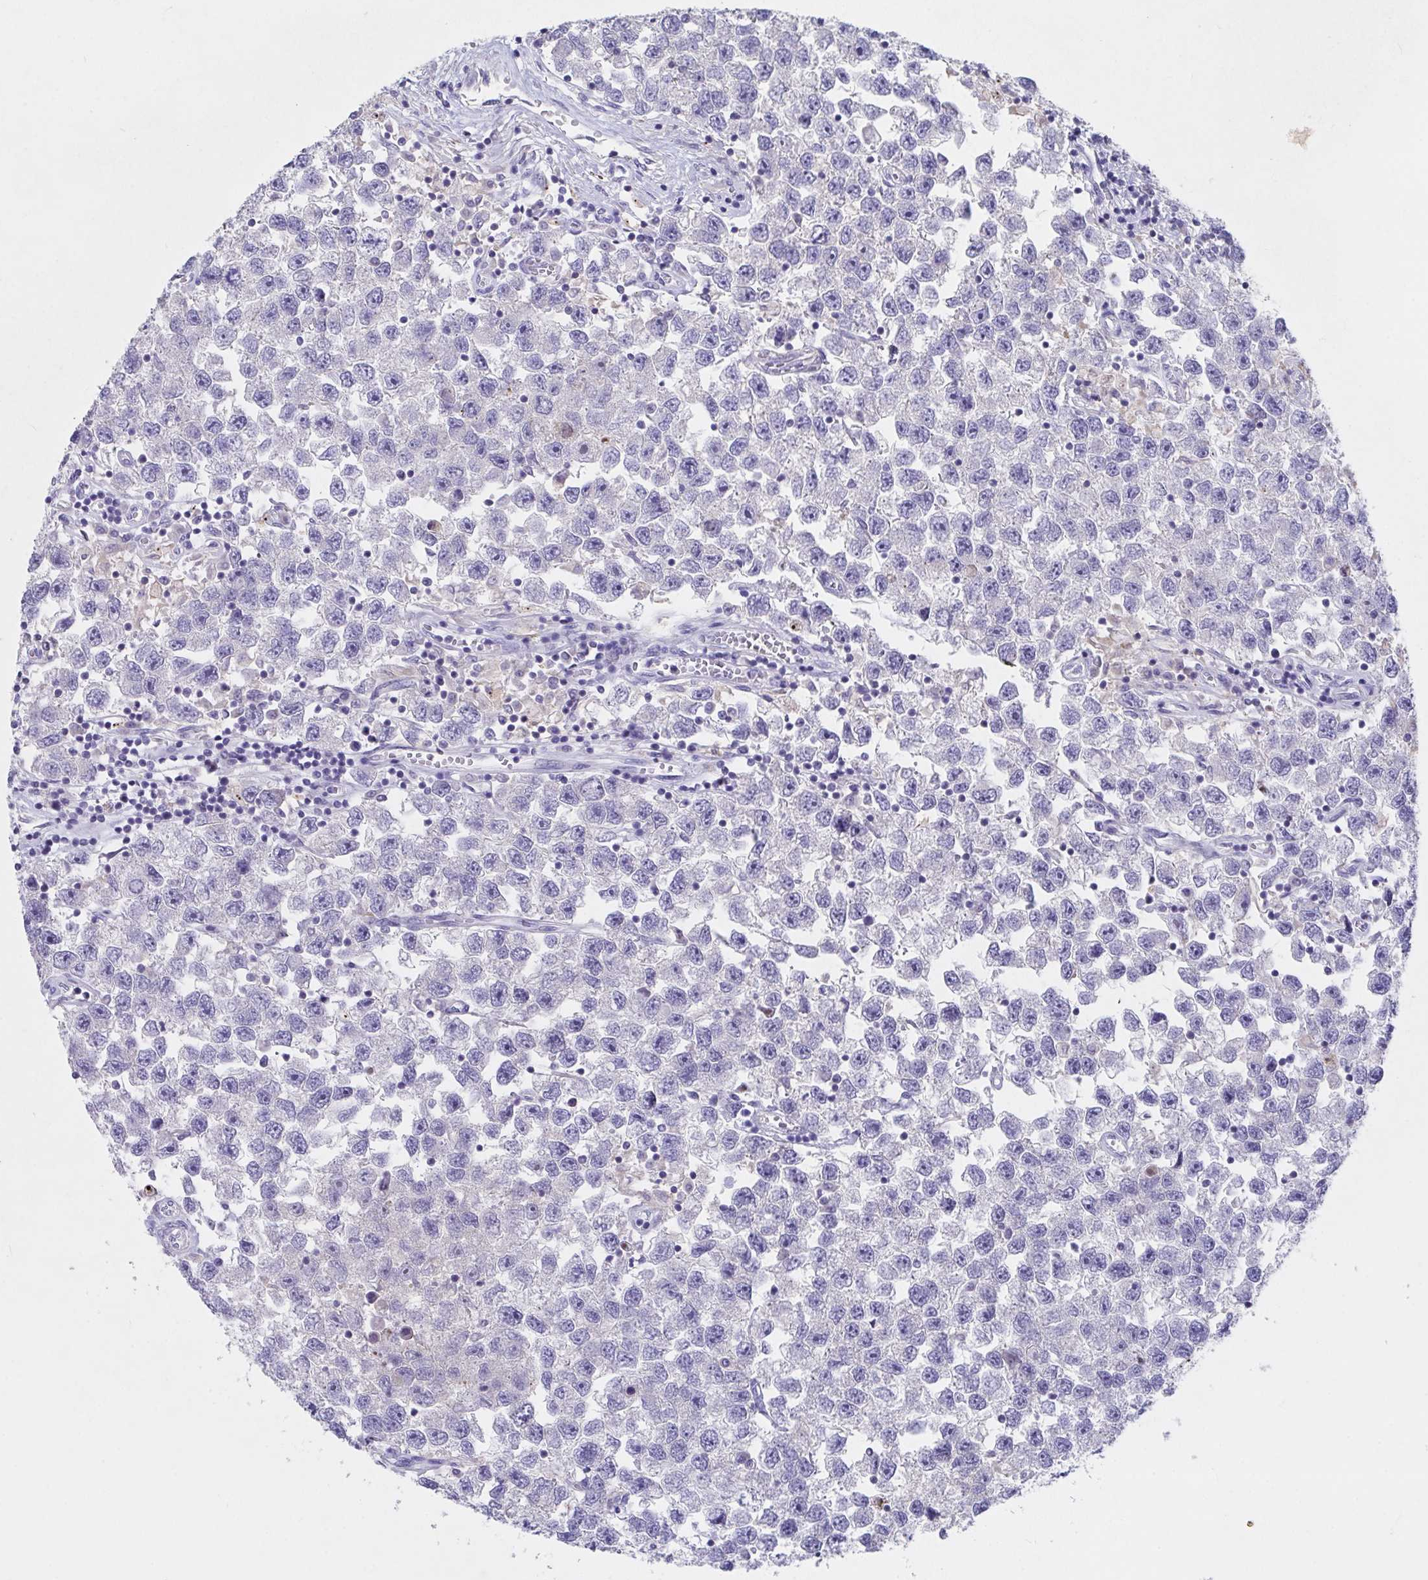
{"staining": {"intensity": "negative", "quantity": "none", "location": "none"}, "tissue": "testis cancer", "cell_type": "Tumor cells", "image_type": "cancer", "snomed": [{"axis": "morphology", "description": "Seminoma, NOS"}, {"axis": "topography", "description": "Testis"}], "caption": "Image shows no protein staining in tumor cells of testis seminoma tissue. (Brightfield microscopy of DAB immunohistochemistry at high magnification).", "gene": "ZNF561", "patient": {"sex": "male", "age": 26}}